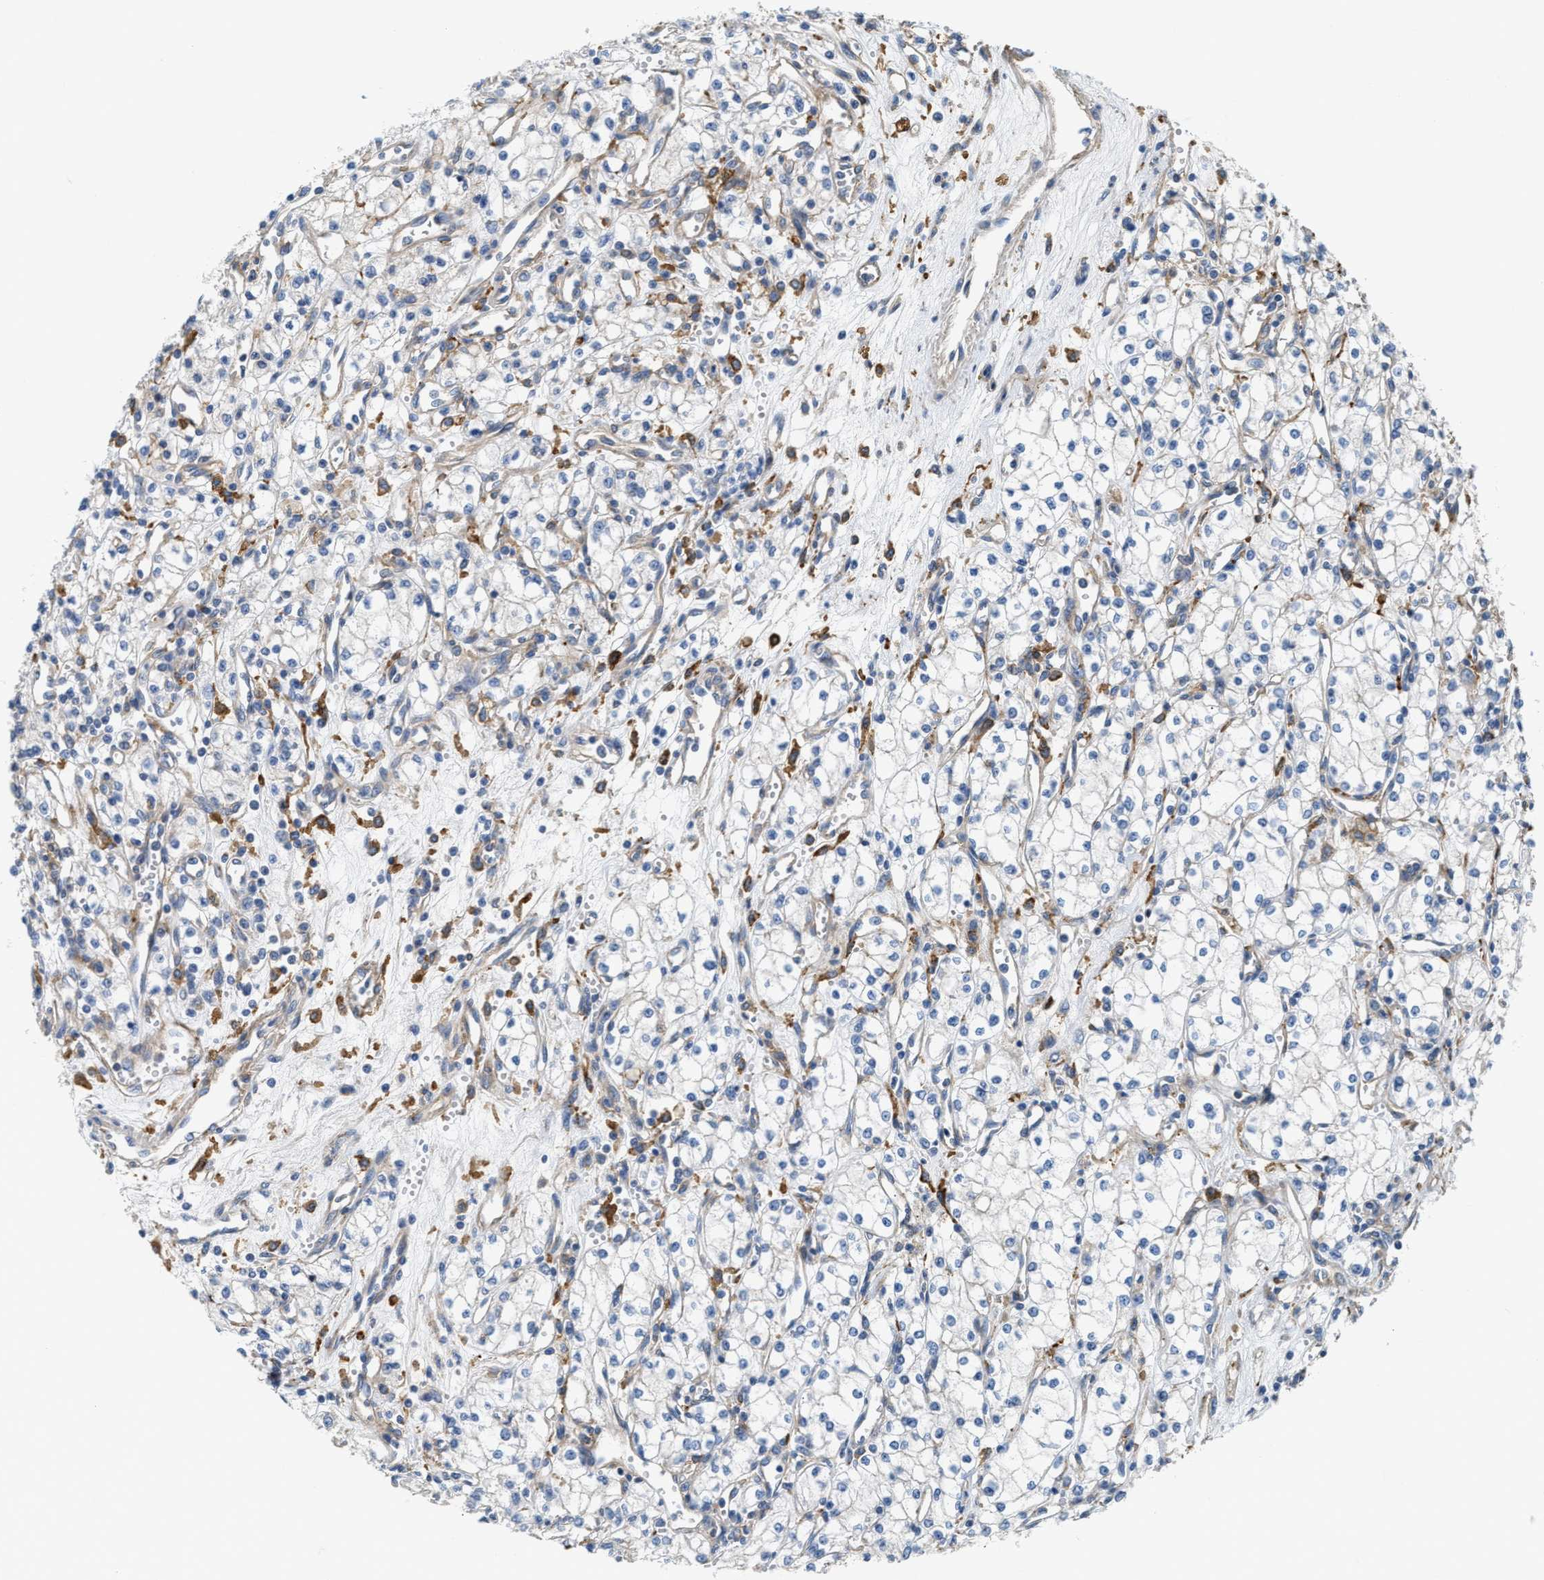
{"staining": {"intensity": "negative", "quantity": "none", "location": "none"}, "tissue": "renal cancer", "cell_type": "Tumor cells", "image_type": "cancer", "snomed": [{"axis": "morphology", "description": "Adenocarcinoma, NOS"}, {"axis": "topography", "description": "Kidney"}], "caption": "A histopathology image of adenocarcinoma (renal) stained for a protein exhibits no brown staining in tumor cells. (Brightfield microscopy of DAB immunohistochemistry at high magnification).", "gene": "NSUN7", "patient": {"sex": "male", "age": 59}}